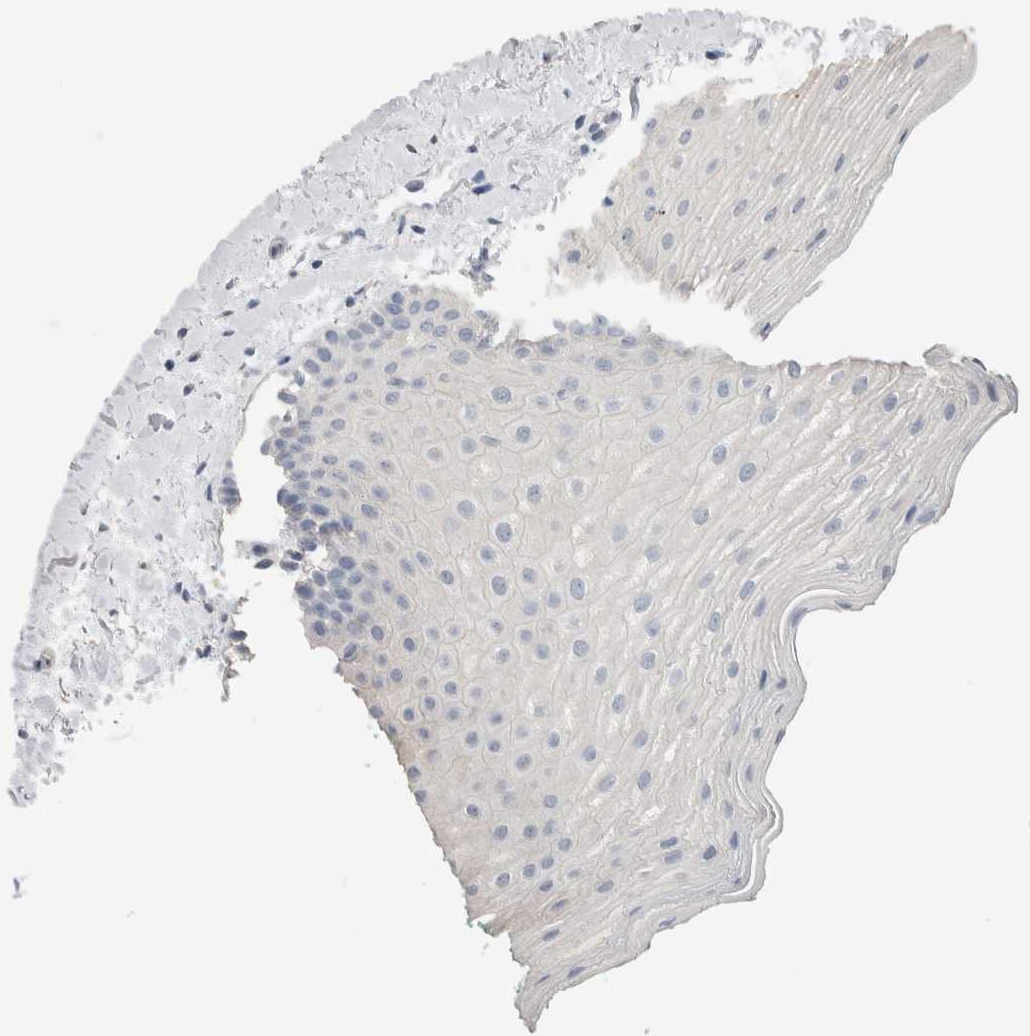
{"staining": {"intensity": "negative", "quantity": "none", "location": "none"}, "tissue": "oral mucosa", "cell_type": "Squamous epithelial cells", "image_type": "normal", "snomed": [{"axis": "morphology", "description": "Normal tissue, NOS"}, {"axis": "topography", "description": "Skin"}, {"axis": "topography", "description": "Oral tissue"}], "caption": "A micrograph of human oral mucosa is negative for staining in squamous epithelial cells. (Immunohistochemistry, brightfield microscopy, high magnification).", "gene": "NEFM", "patient": {"sex": "male", "age": 84}}